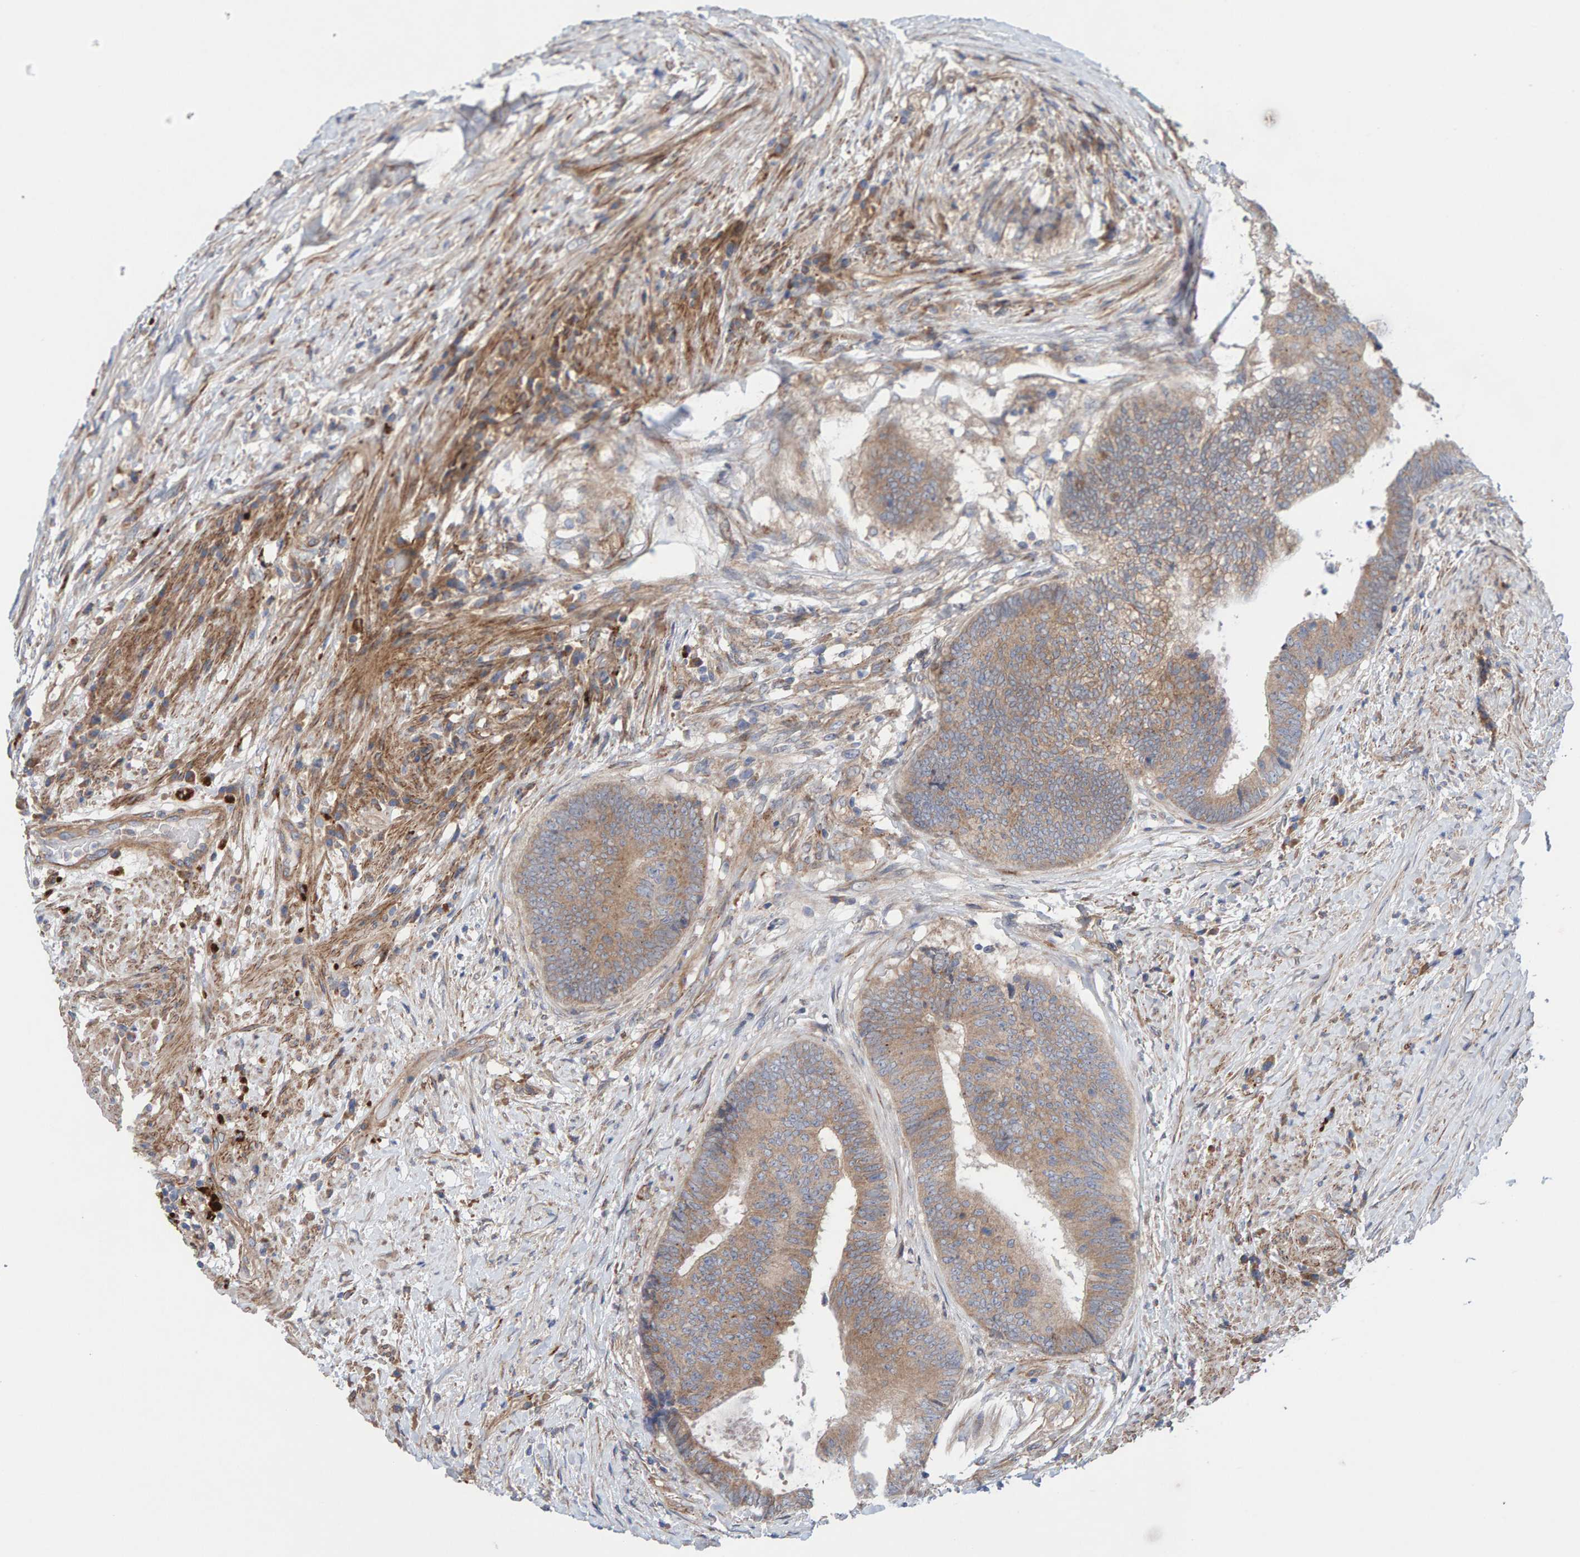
{"staining": {"intensity": "weak", "quantity": ">75%", "location": "cytoplasmic/membranous"}, "tissue": "colorectal cancer", "cell_type": "Tumor cells", "image_type": "cancer", "snomed": [{"axis": "morphology", "description": "Adenocarcinoma, NOS"}, {"axis": "topography", "description": "Rectum"}], "caption": "Tumor cells exhibit low levels of weak cytoplasmic/membranous expression in about >75% of cells in human colorectal cancer (adenocarcinoma).", "gene": "CDK5RAP3", "patient": {"sex": "male", "age": 72}}